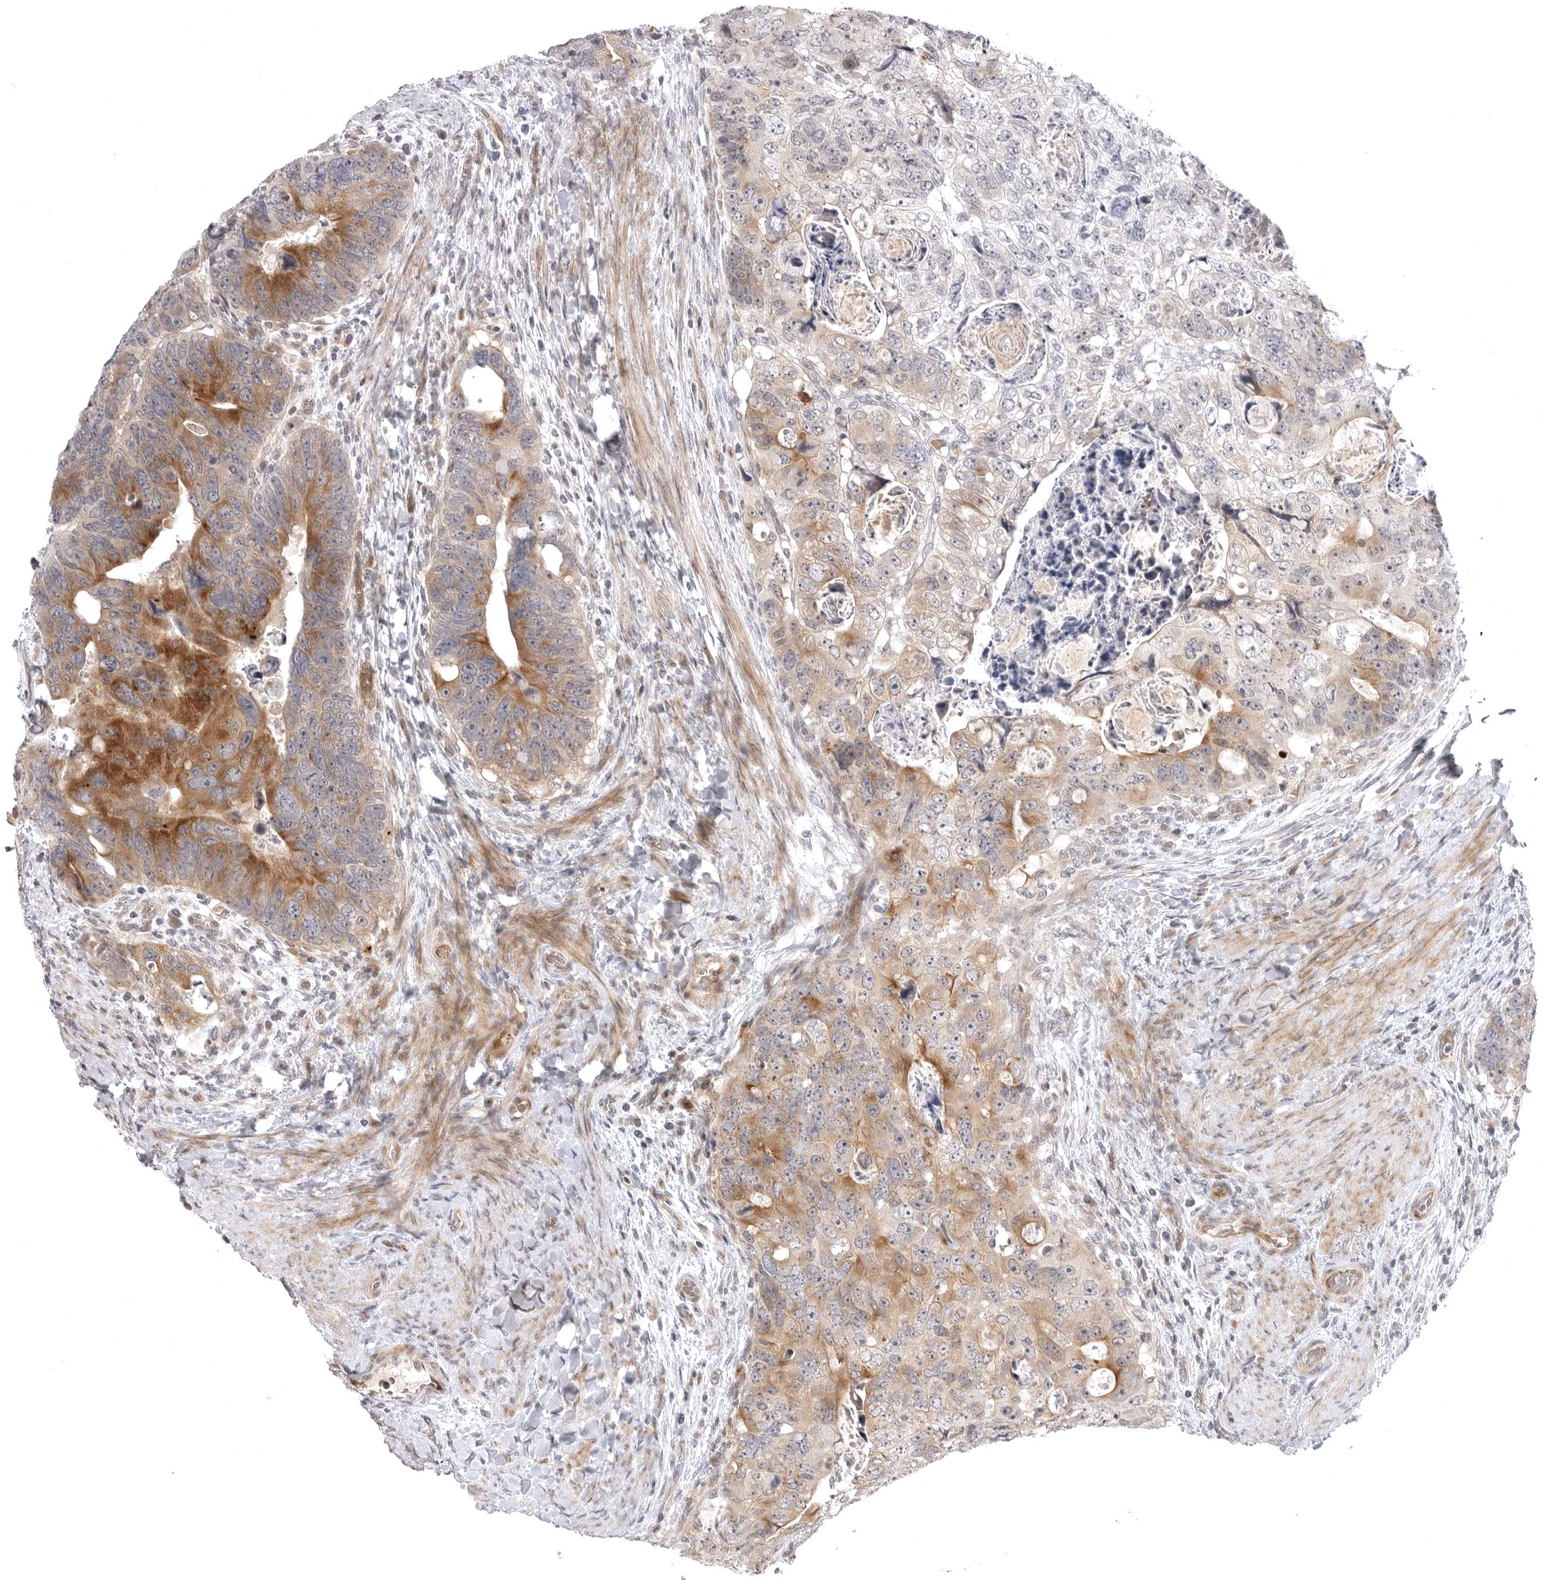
{"staining": {"intensity": "moderate", "quantity": ">75%", "location": "cytoplasmic/membranous"}, "tissue": "colorectal cancer", "cell_type": "Tumor cells", "image_type": "cancer", "snomed": [{"axis": "morphology", "description": "Adenocarcinoma, NOS"}, {"axis": "topography", "description": "Rectum"}], "caption": "Immunohistochemical staining of human adenocarcinoma (colorectal) exhibits medium levels of moderate cytoplasmic/membranous staining in approximately >75% of tumor cells.", "gene": "CD300LD", "patient": {"sex": "male", "age": 59}}